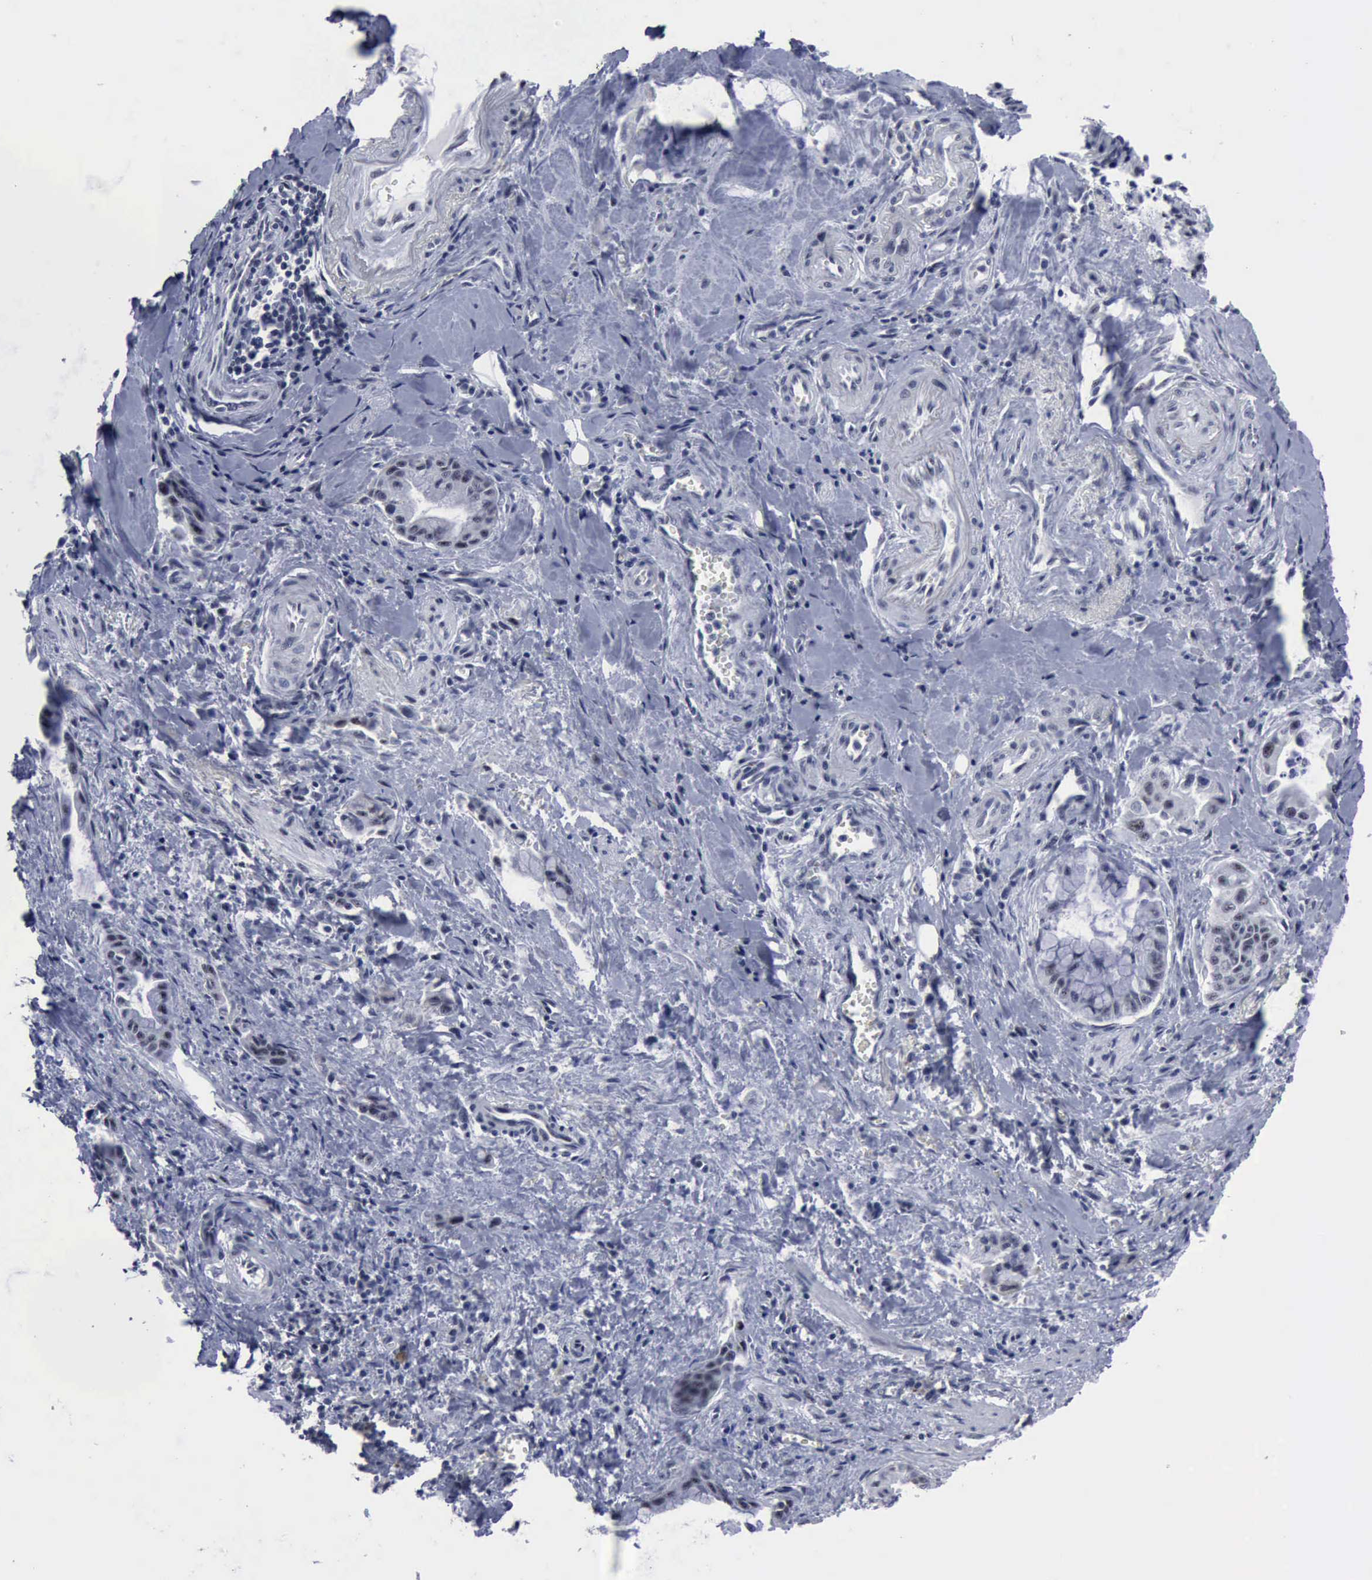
{"staining": {"intensity": "negative", "quantity": "none", "location": "none"}, "tissue": "pancreatic cancer", "cell_type": "Tumor cells", "image_type": "cancer", "snomed": [{"axis": "morphology", "description": "Adenocarcinoma, NOS"}, {"axis": "topography", "description": "Pancreas"}], "caption": "A histopathology image of pancreatic adenocarcinoma stained for a protein reveals no brown staining in tumor cells. (DAB IHC with hematoxylin counter stain).", "gene": "BRD1", "patient": {"sex": "male", "age": 59}}